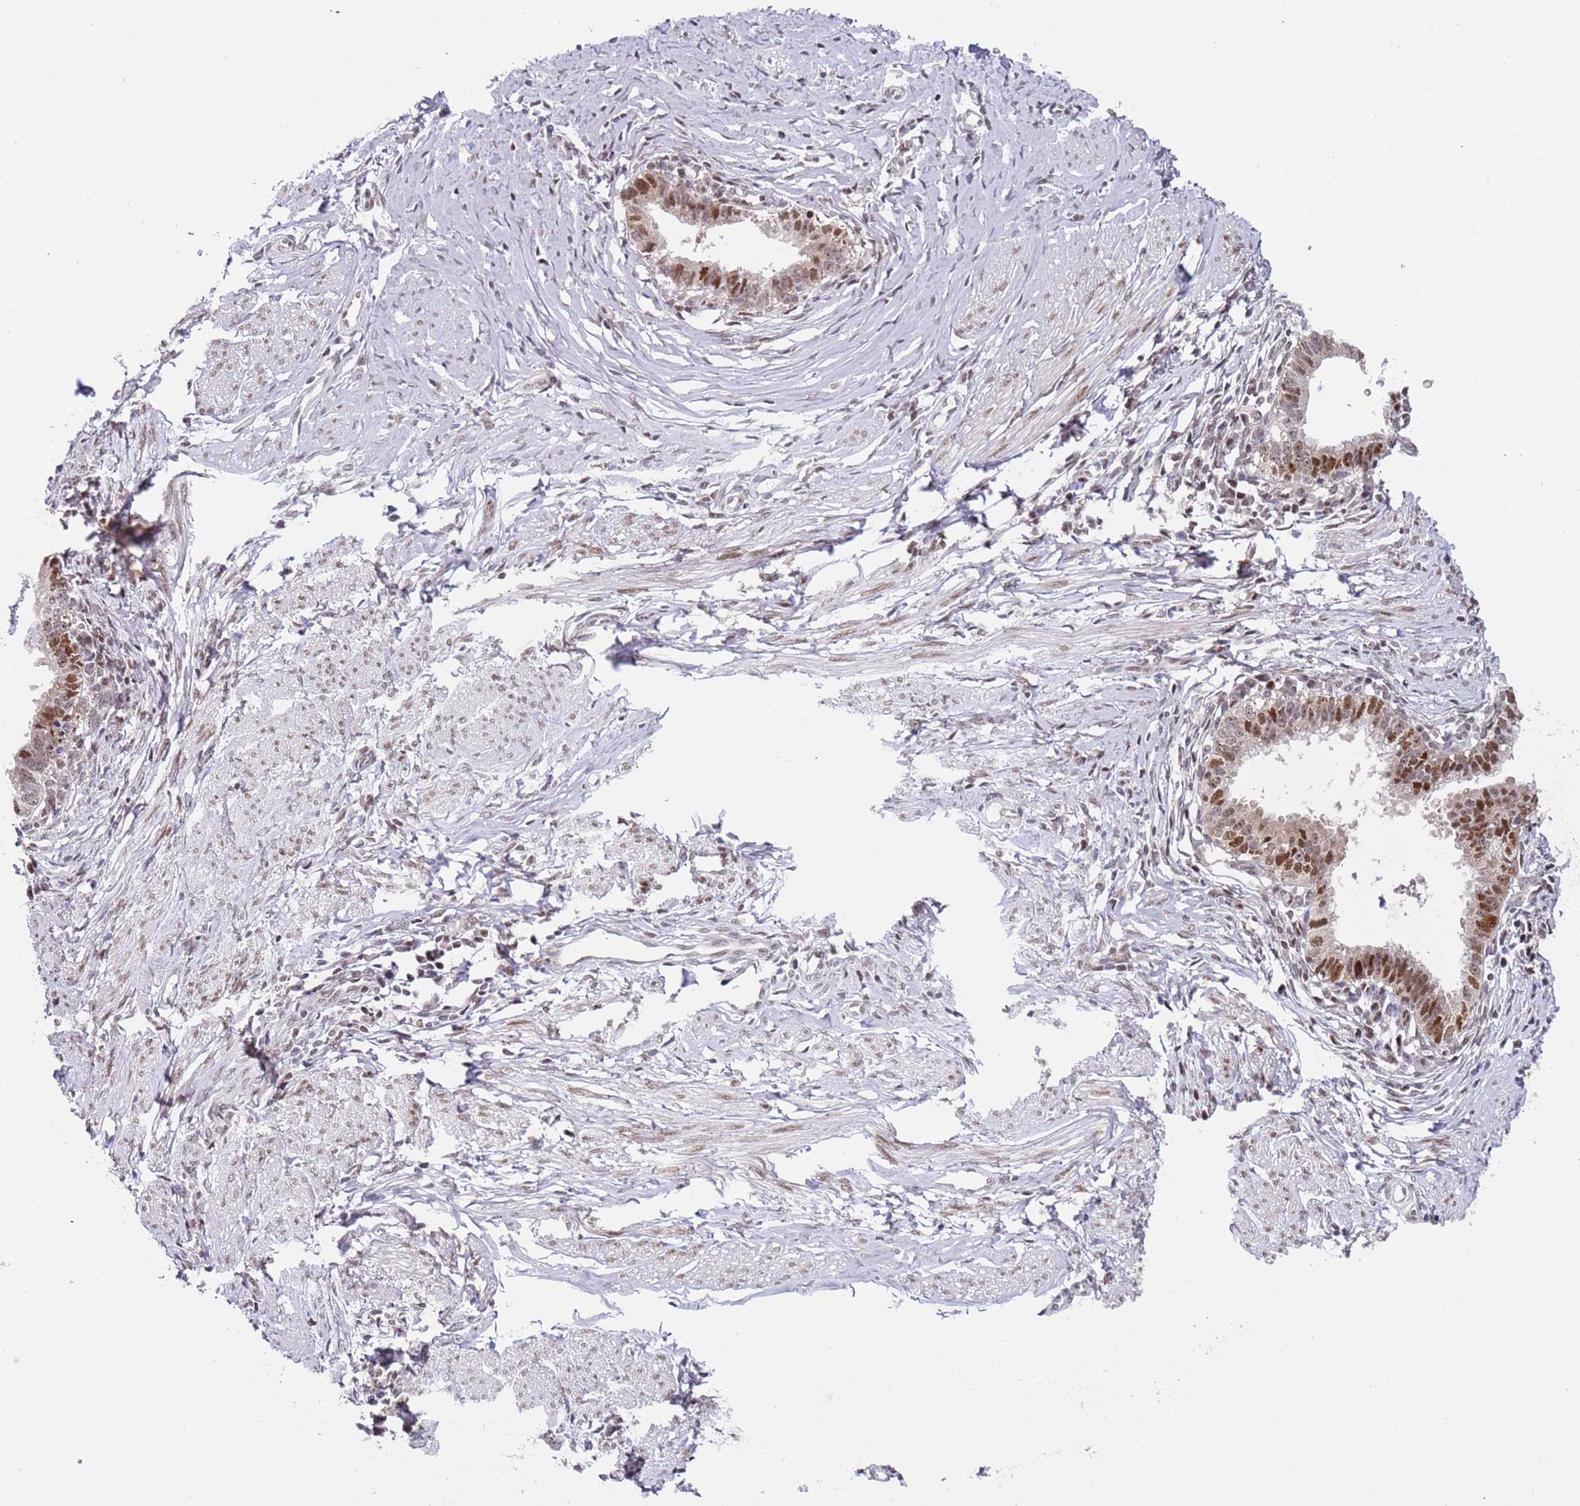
{"staining": {"intensity": "moderate", "quantity": ">75%", "location": "nuclear"}, "tissue": "cervical cancer", "cell_type": "Tumor cells", "image_type": "cancer", "snomed": [{"axis": "morphology", "description": "Adenocarcinoma, NOS"}, {"axis": "topography", "description": "Cervix"}], "caption": "Immunohistochemistry (IHC) micrograph of adenocarcinoma (cervical) stained for a protein (brown), which shows medium levels of moderate nuclear positivity in approximately >75% of tumor cells.", "gene": "SLC25A32", "patient": {"sex": "female", "age": 36}}